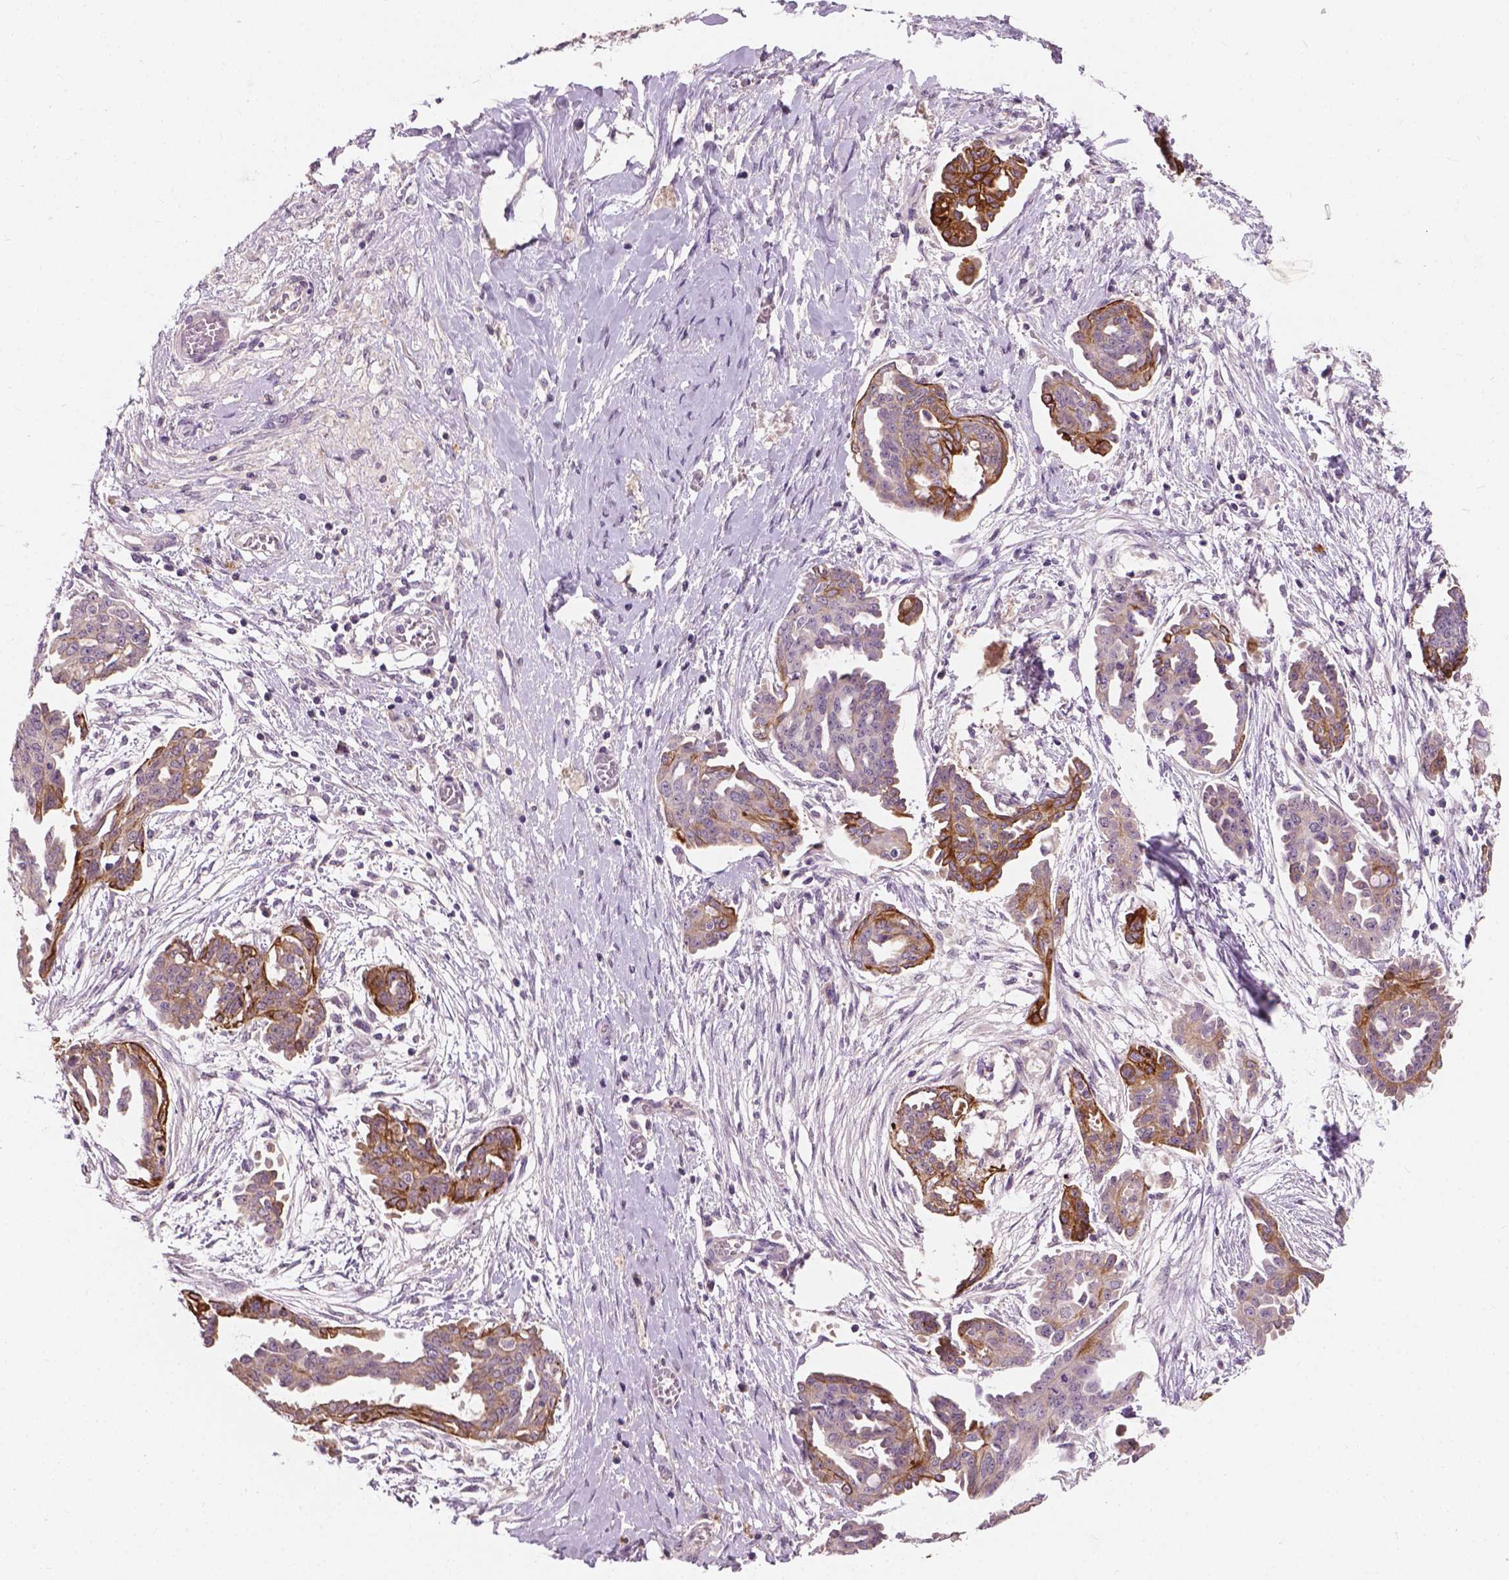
{"staining": {"intensity": "moderate", "quantity": "25%-75%", "location": "cytoplasmic/membranous"}, "tissue": "ovarian cancer", "cell_type": "Tumor cells", "image_type": "cancer", "snomed": [{"axis": "morphology", "description": "Cystadenocarcinoma, serous, NOS"}, {"axis": "topography", "description": "Ovary"}], "caption": "Ovarian serous cystadenocarcinoma stained with a brown dye displays moderate cytoplasmic/membranous positive positivity in approximately 25%-75% of tumor cells.", "gene": "KRT17", "patient": {"sex": "female", "age": 71}}